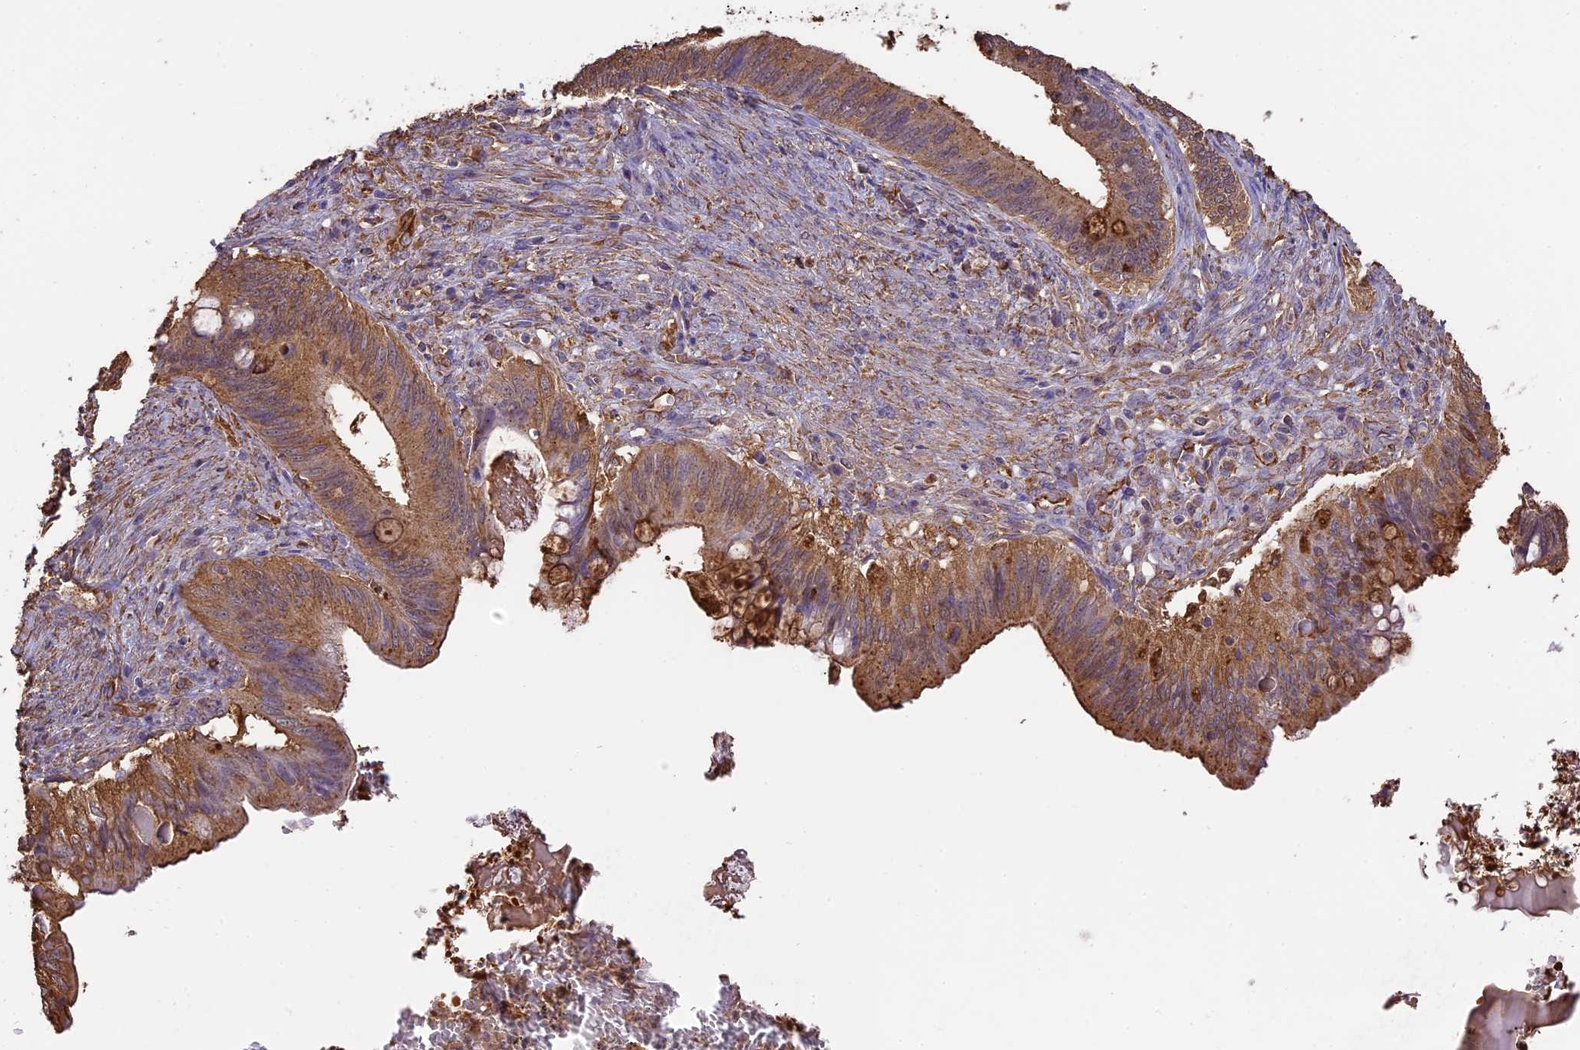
{"staining": {"intensity": "moderate", "quantity": ">75%", "location": "cytoplasmic/membranous"}, "tissue": "cervical cancer", "cell_type": "Tumor cells", "image_type": "cancer", "snomed": [{"axis": "morphology", "description": "Adenocarcinoma, NOS"}, {"axis": "topography", "description": "Cervix"}], "caption": "IHC of cervical adenocarcinoma displays medium levels of moderate cytoplasmic/membranous expression in approximately >75% of tumor cells.", "gene": "ARHGAP19", "patient": {"sex": "female", "age": 42}}